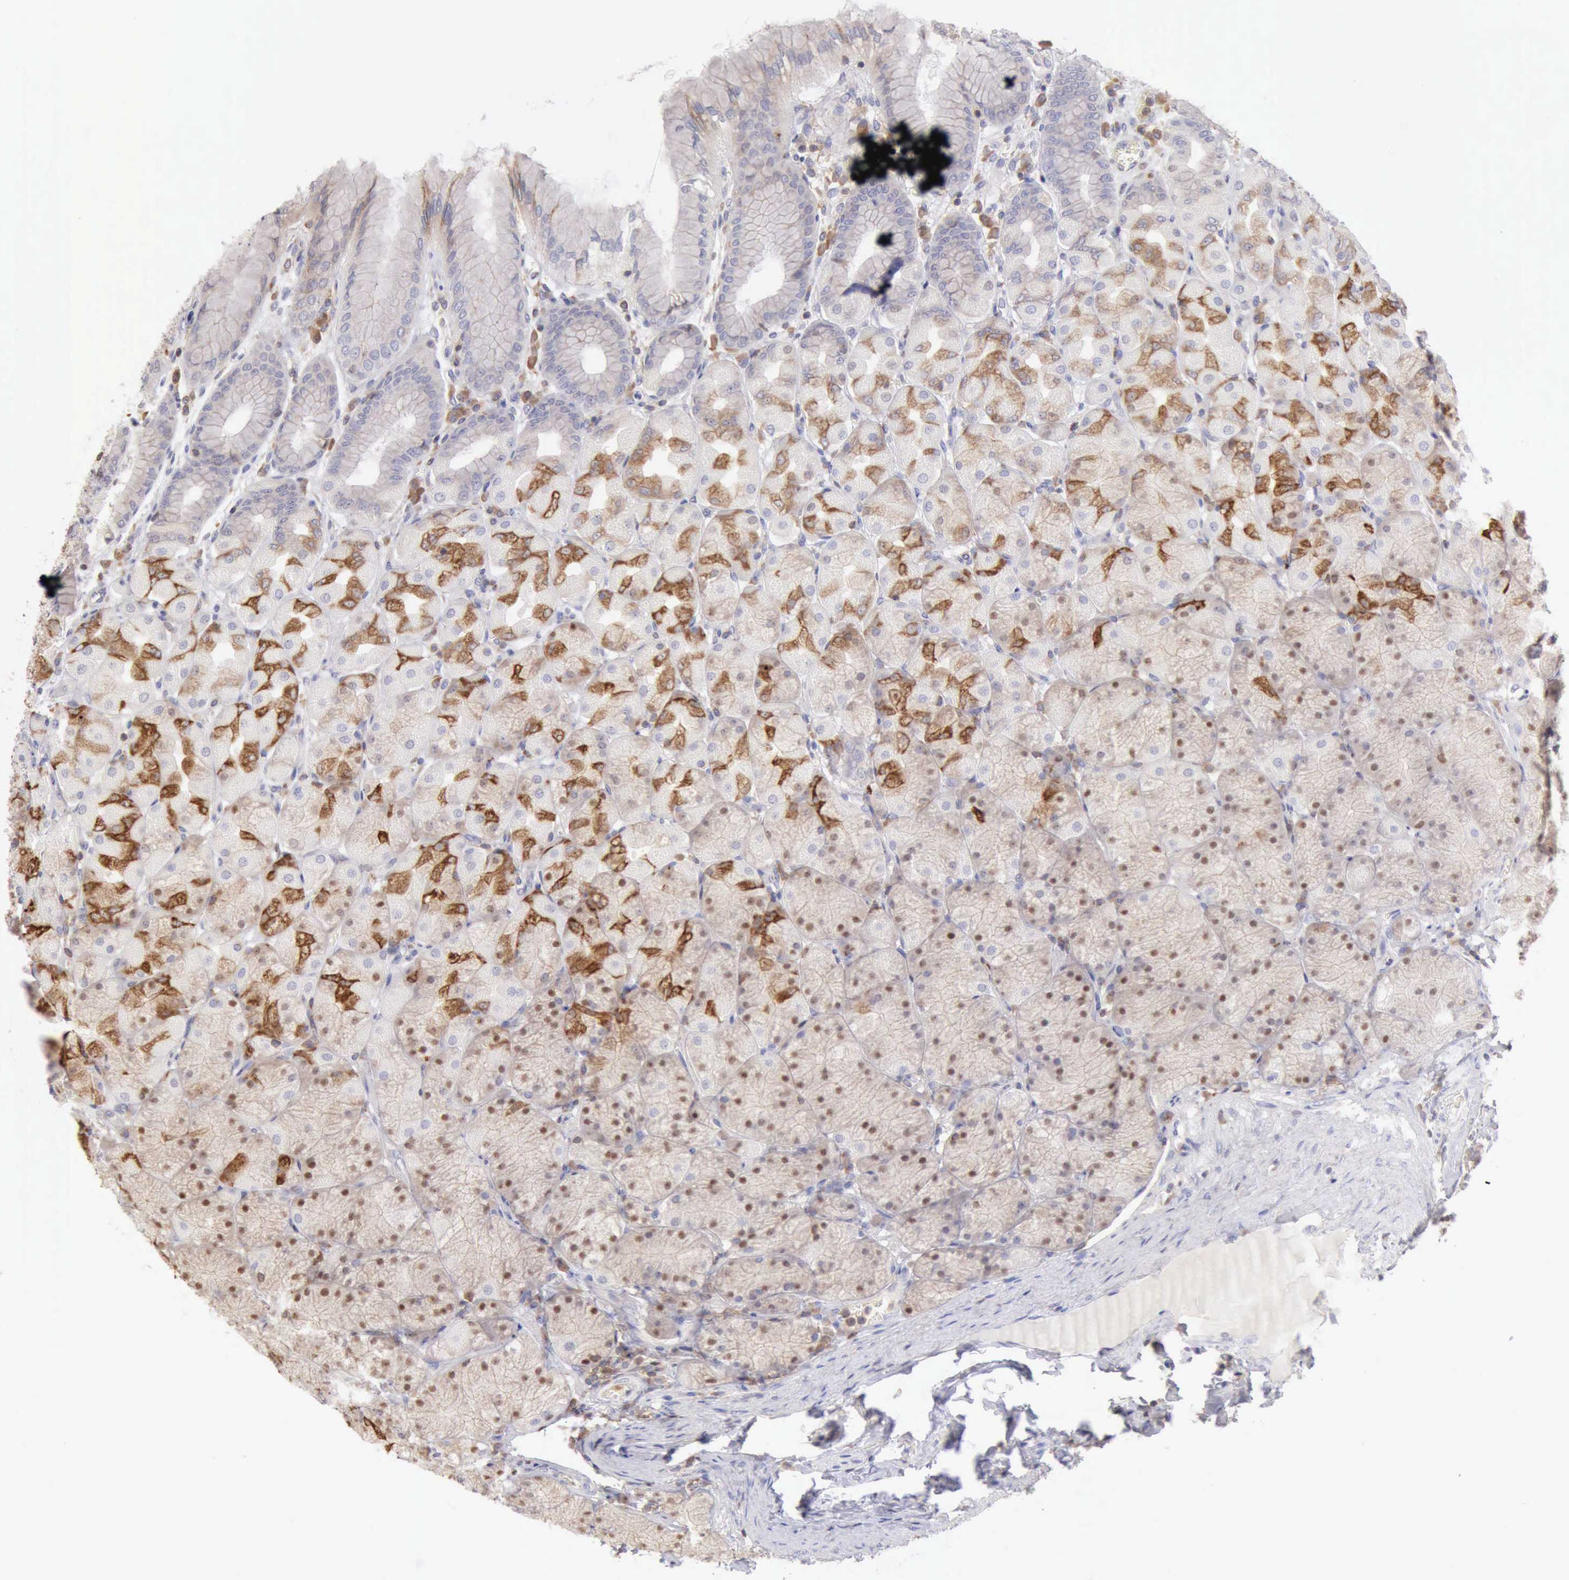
{"staining": {"intensity": "moderate", "quantity": "25%-75%", "location": "cytoplasmic/membranous,nuclear"}, "tissue": "stomach", "cell_type": "Glandular cells", "image_type": "normal", "snomed": [{"axis": "morphology", "description": "Normal tissue, NOS"}, {"axis": "topography", "description": "Stomach, upper"}], "caption": "Immunohistochemistry (DAB (3,3'-diaminobenzidine)) staining of benign human stomach reveals moderate cytoplasmic/membranous,nuclear protein expression in about 25%-75% of glandular cells.", "gene": "SASH3", "patient": {"sex": "female", "age": 56}}